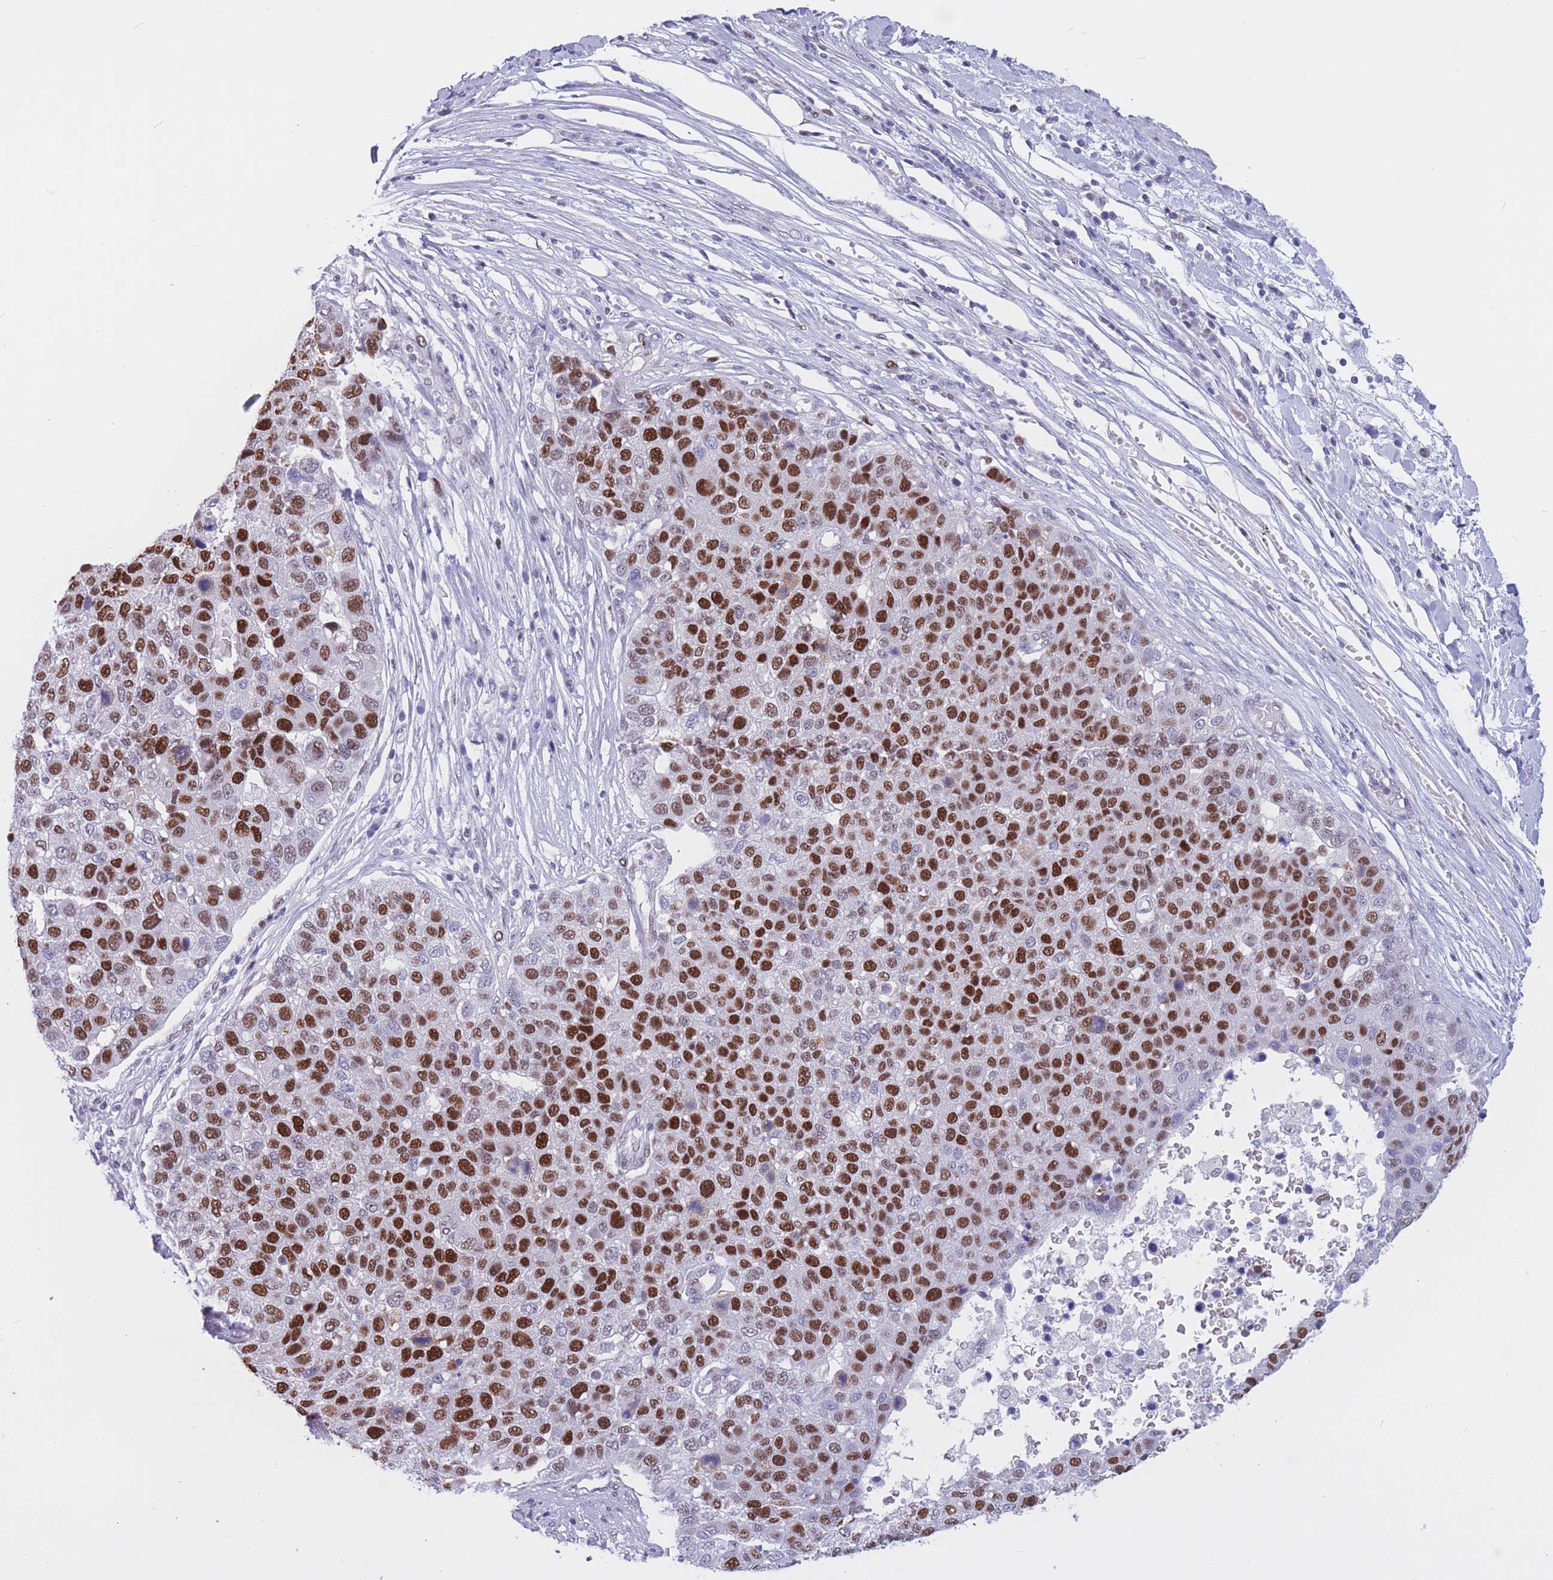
{"staining": {"intensity": "strong", "quantity": ">75%", "location": "nuclear"}, "tissue": "pancreatic cancer", "cell_type": "Tumor cells", "image_type": "cancer", "snomed": [{"axis": "morphology", "description": "Adenocarcinoma, NOS"}, {"axis": "topography", "description": "Pancreas"}], "caption": "Pancreatic adenocarcinoma tissue demonstrates strong nuclear expression in about >75% of tumor cells", "gene": "NASP", "patient": {"sex": "female", "age": 61}}